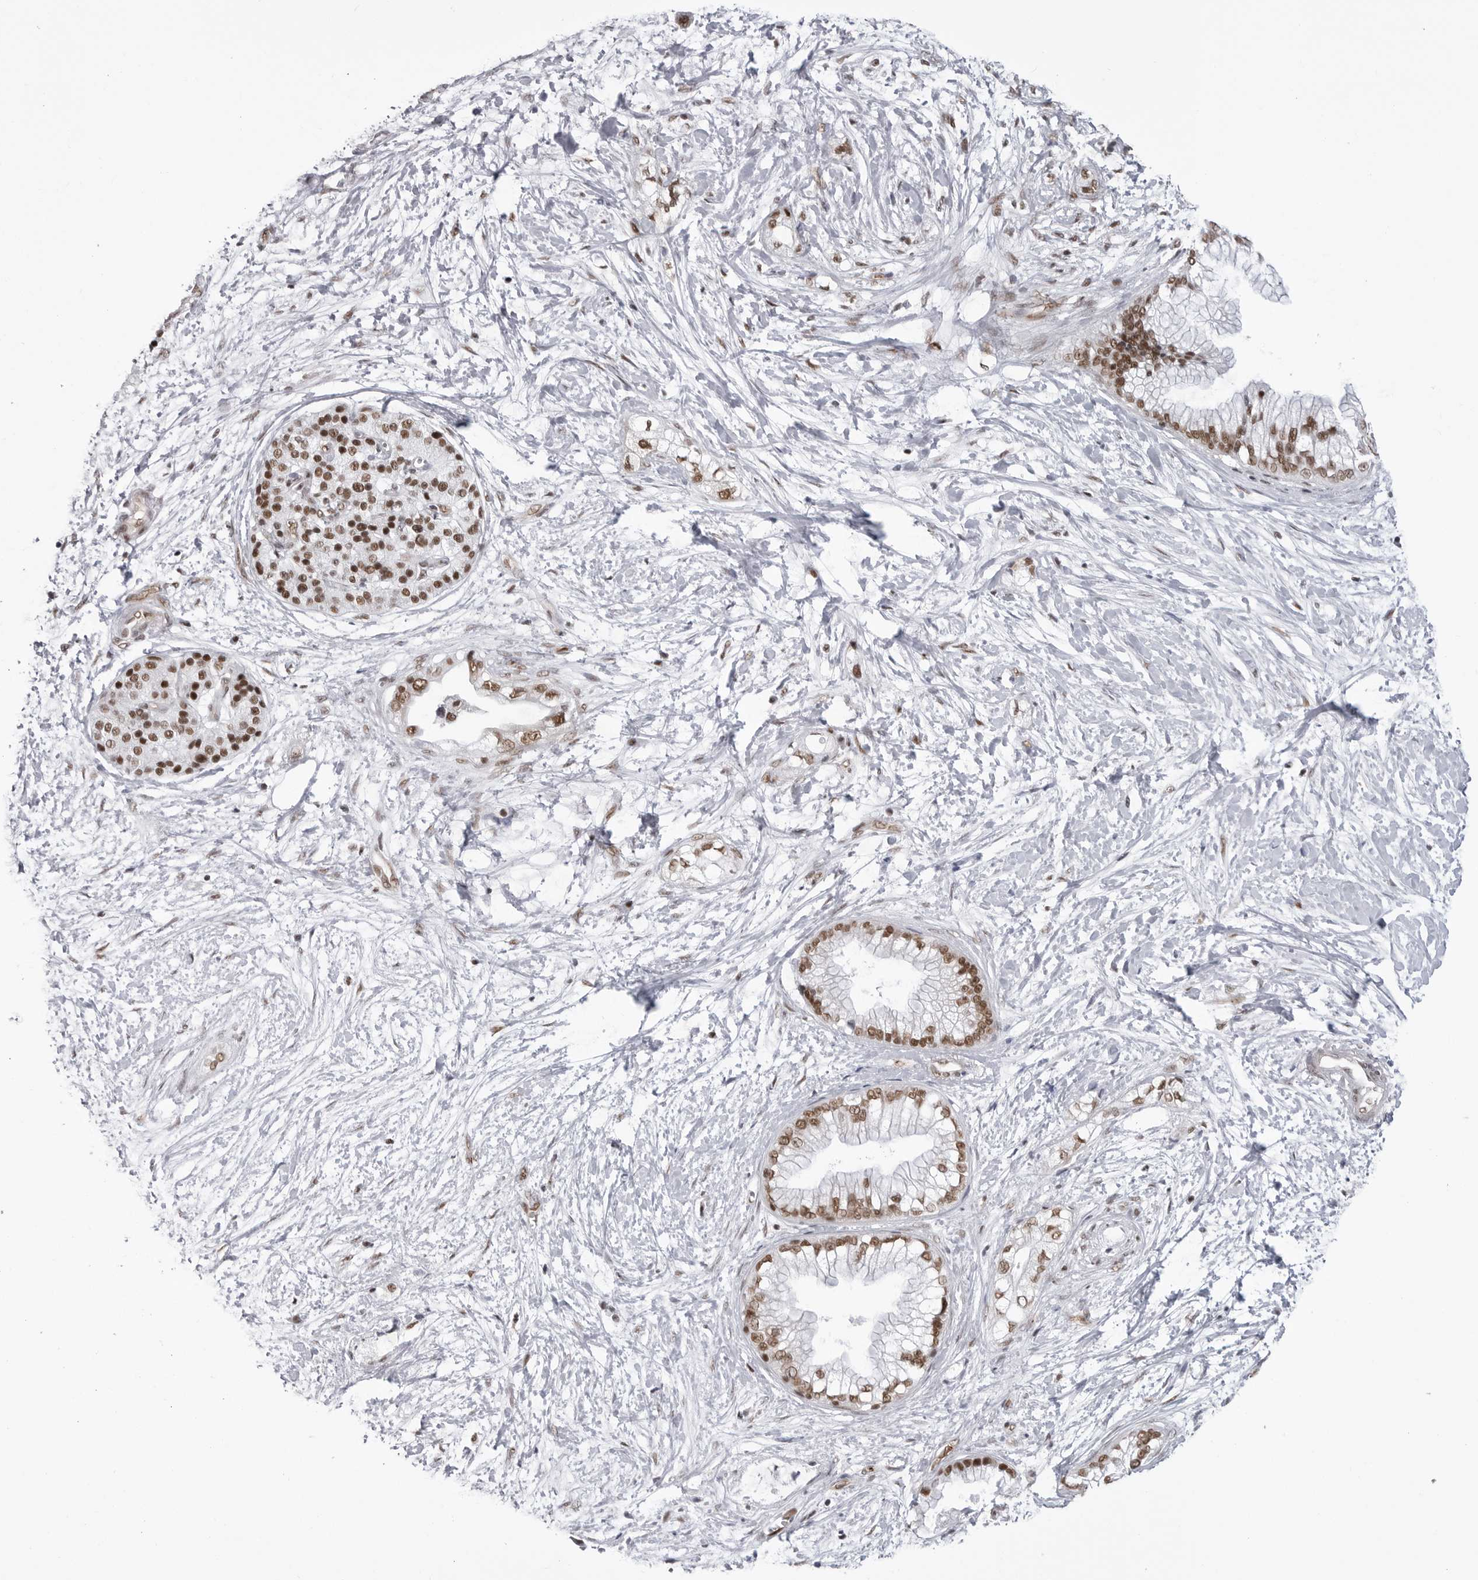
{"staining": {"intensity": "moderate", "quantity": ">75%", "location": "nuclear"}, "tissue": "pancreatic cancer", "cell_type": "Tumor cells", "image_type": "cancer", "snomed": [{"axis": "morphology", "description": "Adenocarcinoma, NOS"}, {"axis": "topography", "description": "Pancreas"}], "caption": "Pancreatic cancer stained with a protein marker shows moderate staining in tumor cells.", "gene": "RNF26", "patient": {"sex": "male", "age": 68}}